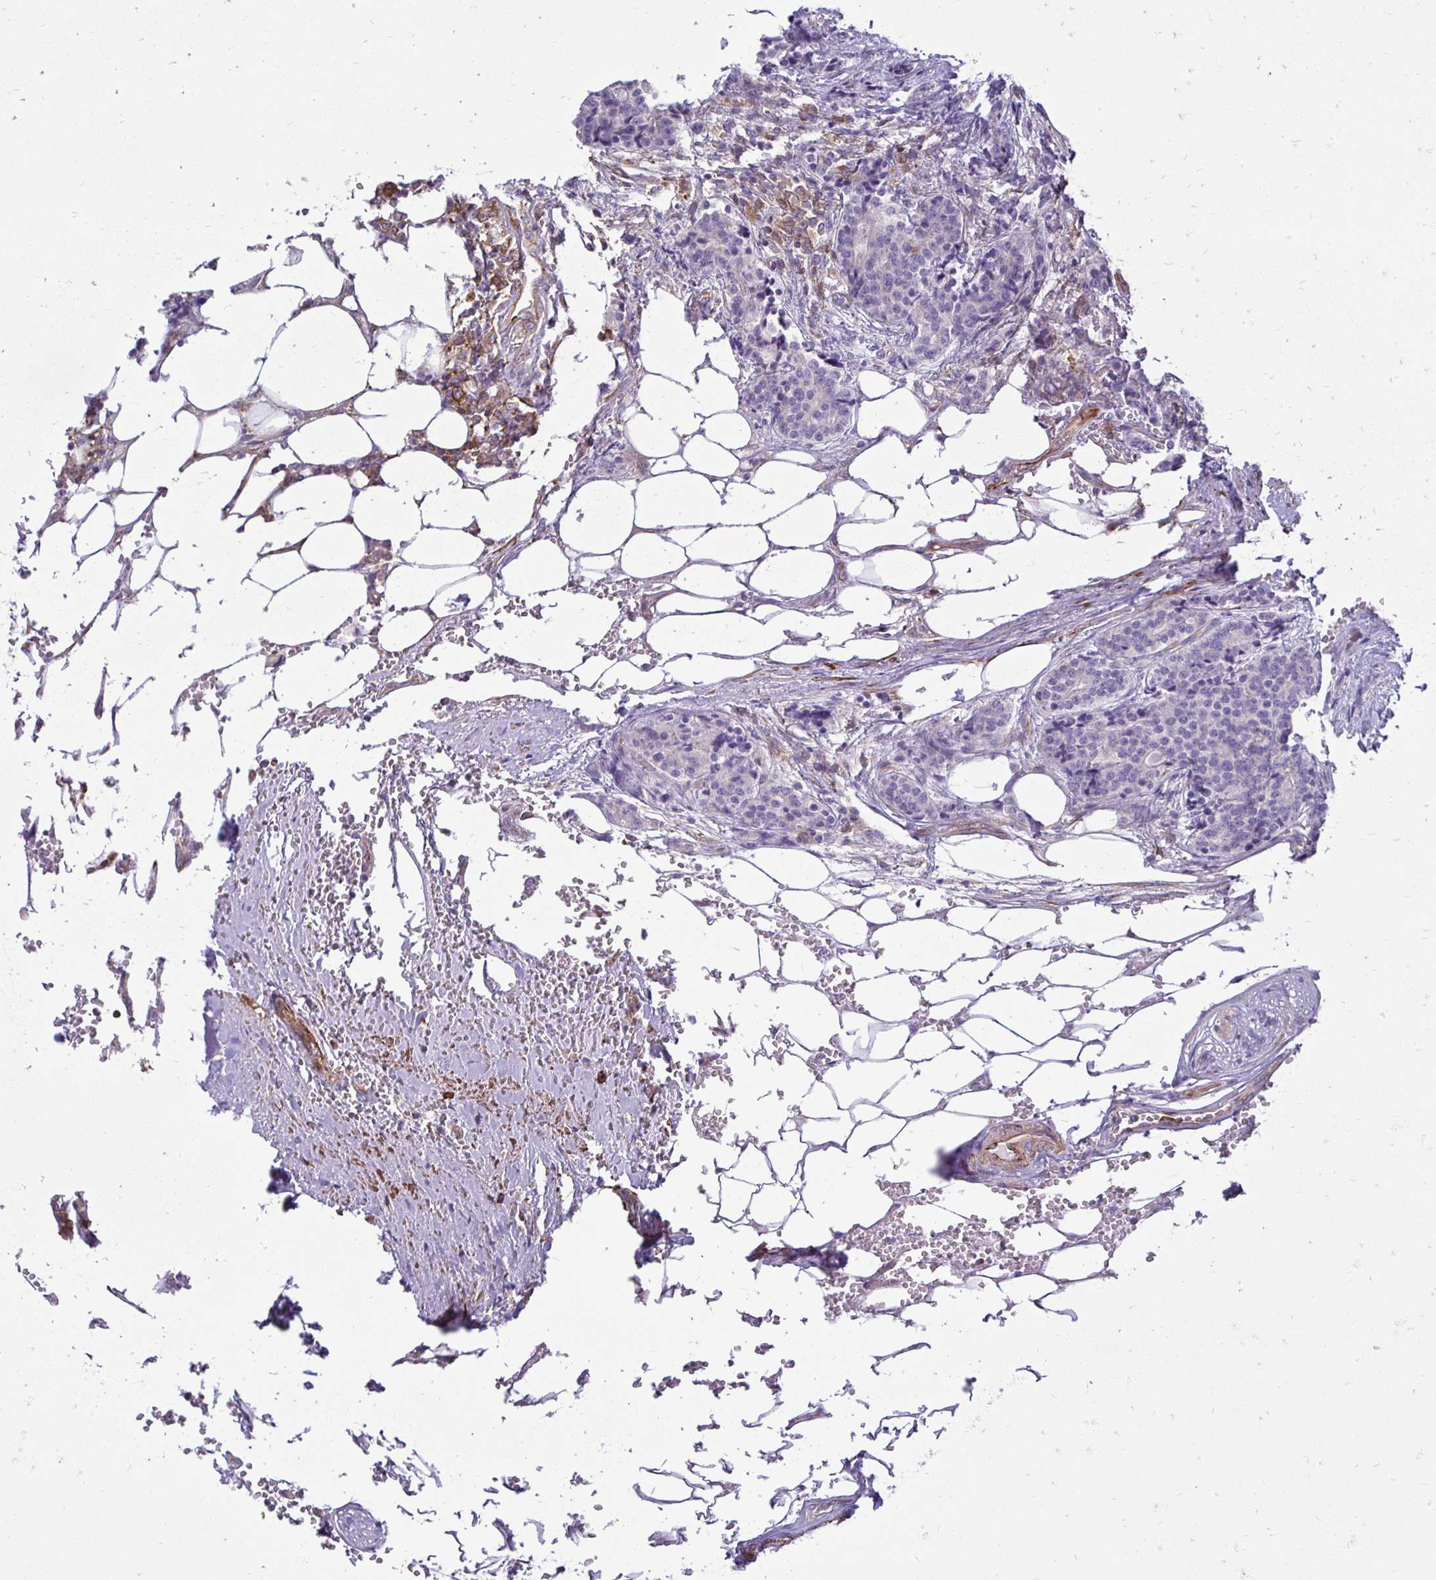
{"staining": {"intensity": "negative", "quantity": "none", "location": "none"}, "tissue": "carcinoid", "cell_type": "Tumor cells", "image_type": "cancer", "snomed": [{"axis": "morphology", "description": "Carcinoid, malignant, NOS"}, {"axis": "topography", "description": "Small intestine"}], "caption": "Tumor cells show no significant expression in malignant carcinoid. Brightfield microscopy of immunohistochemistry (IHC) stained with DAB (3,3'-diaminobenzidine) (brown) and hematoxylin (blue), captured at high magnification.", "gene": "CTPS1", "patient": {"sex": "female", "age": 73}}